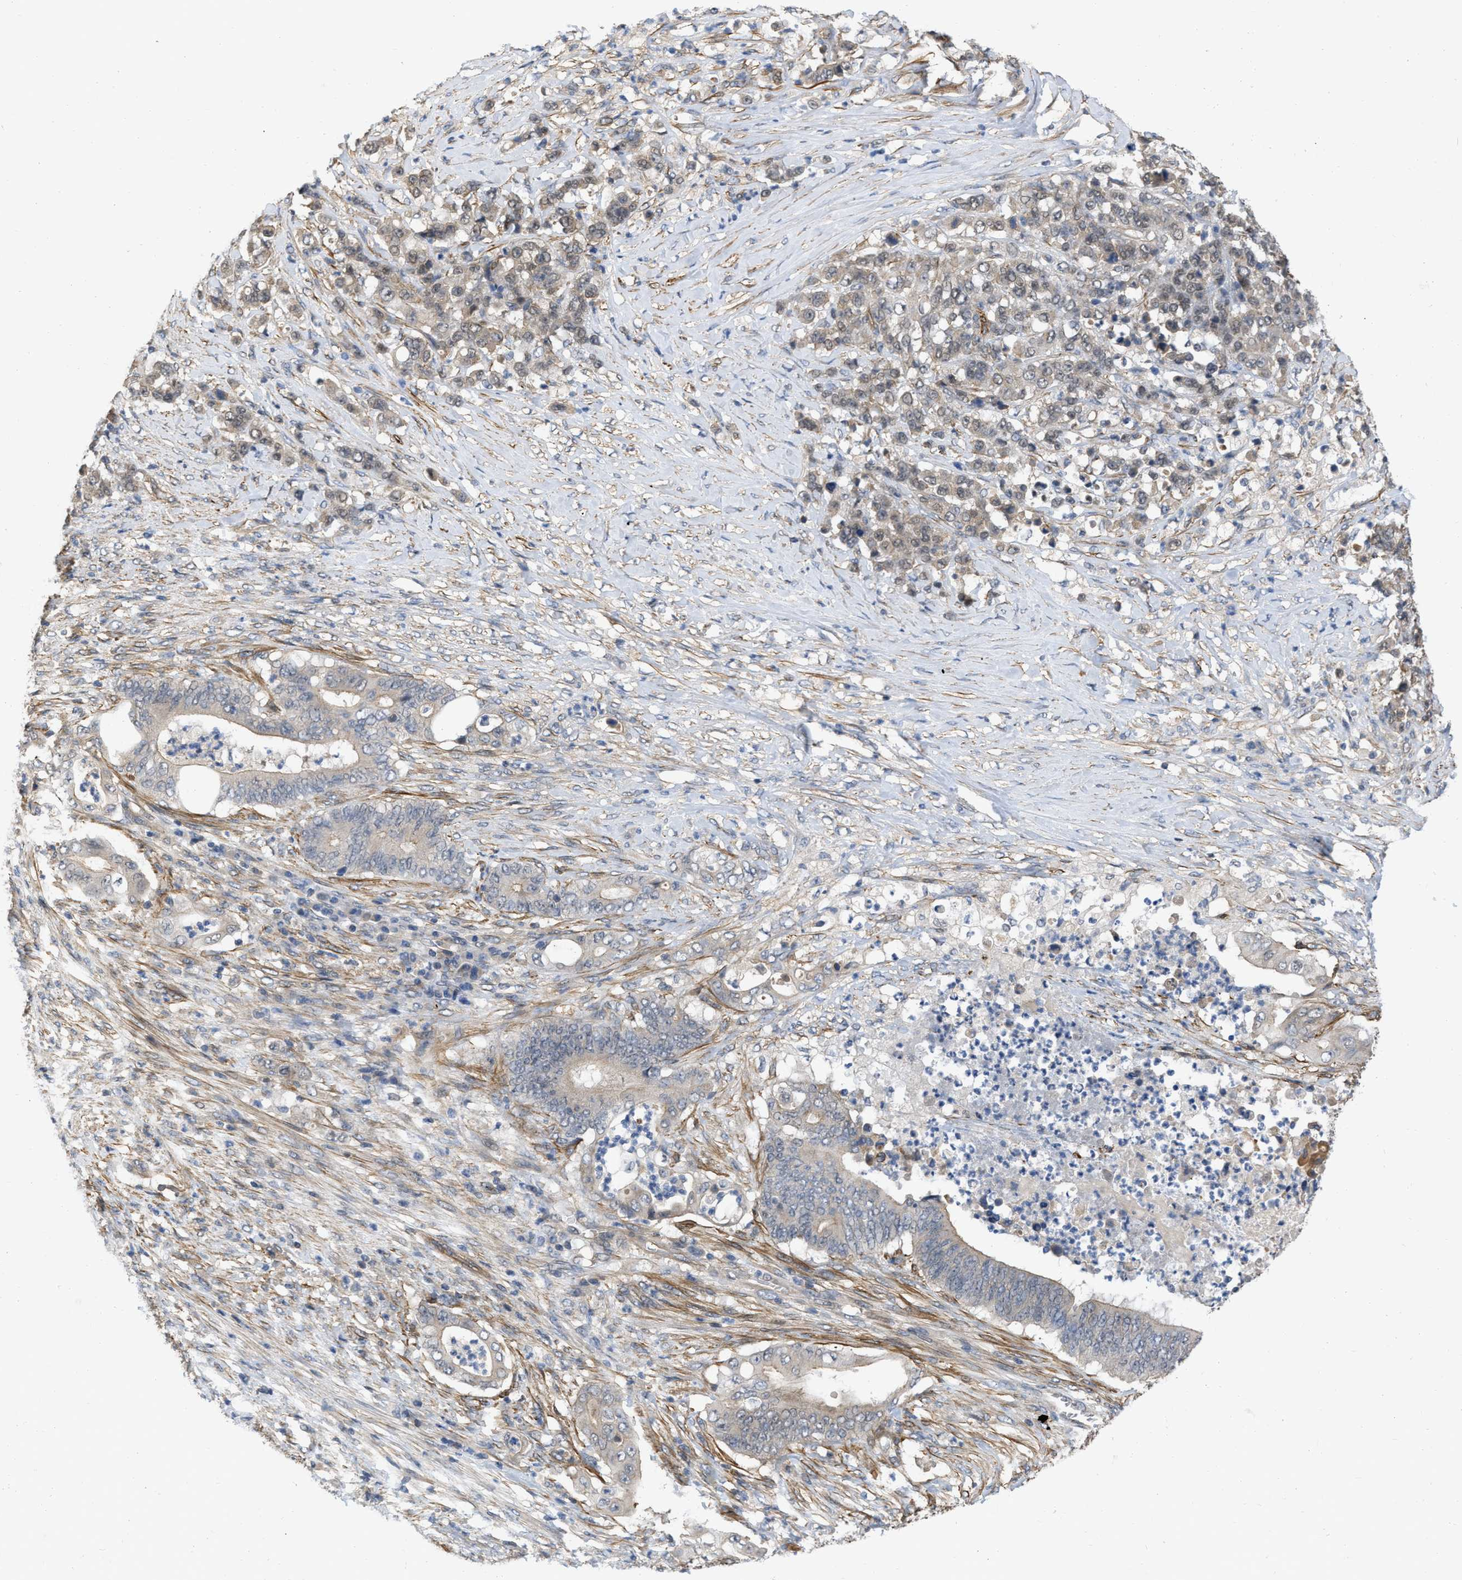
{"staining": {"intensity": "negative", "quantity": "none", "location": "none"}, "tissue": "stomach cancer", "cell_type": "Tumor cells", "image_type": "cancer", "snomed": [{"axis": "morphology", "description": "Adenocarcinoma, NOS"}, {"axis": "topography", "description": "Stomach"}], "caption": "Immunohistochemistry of human stomach adenocarcinoma displays no expression in tumor cells. Brightfield microscopy of immunohistochemistry stained with DAB (brown) and hematoxylin (blue), captured at high magnification.", "gene": "NAPEPLD", "patient": {"sex": "female", "age": 73}}